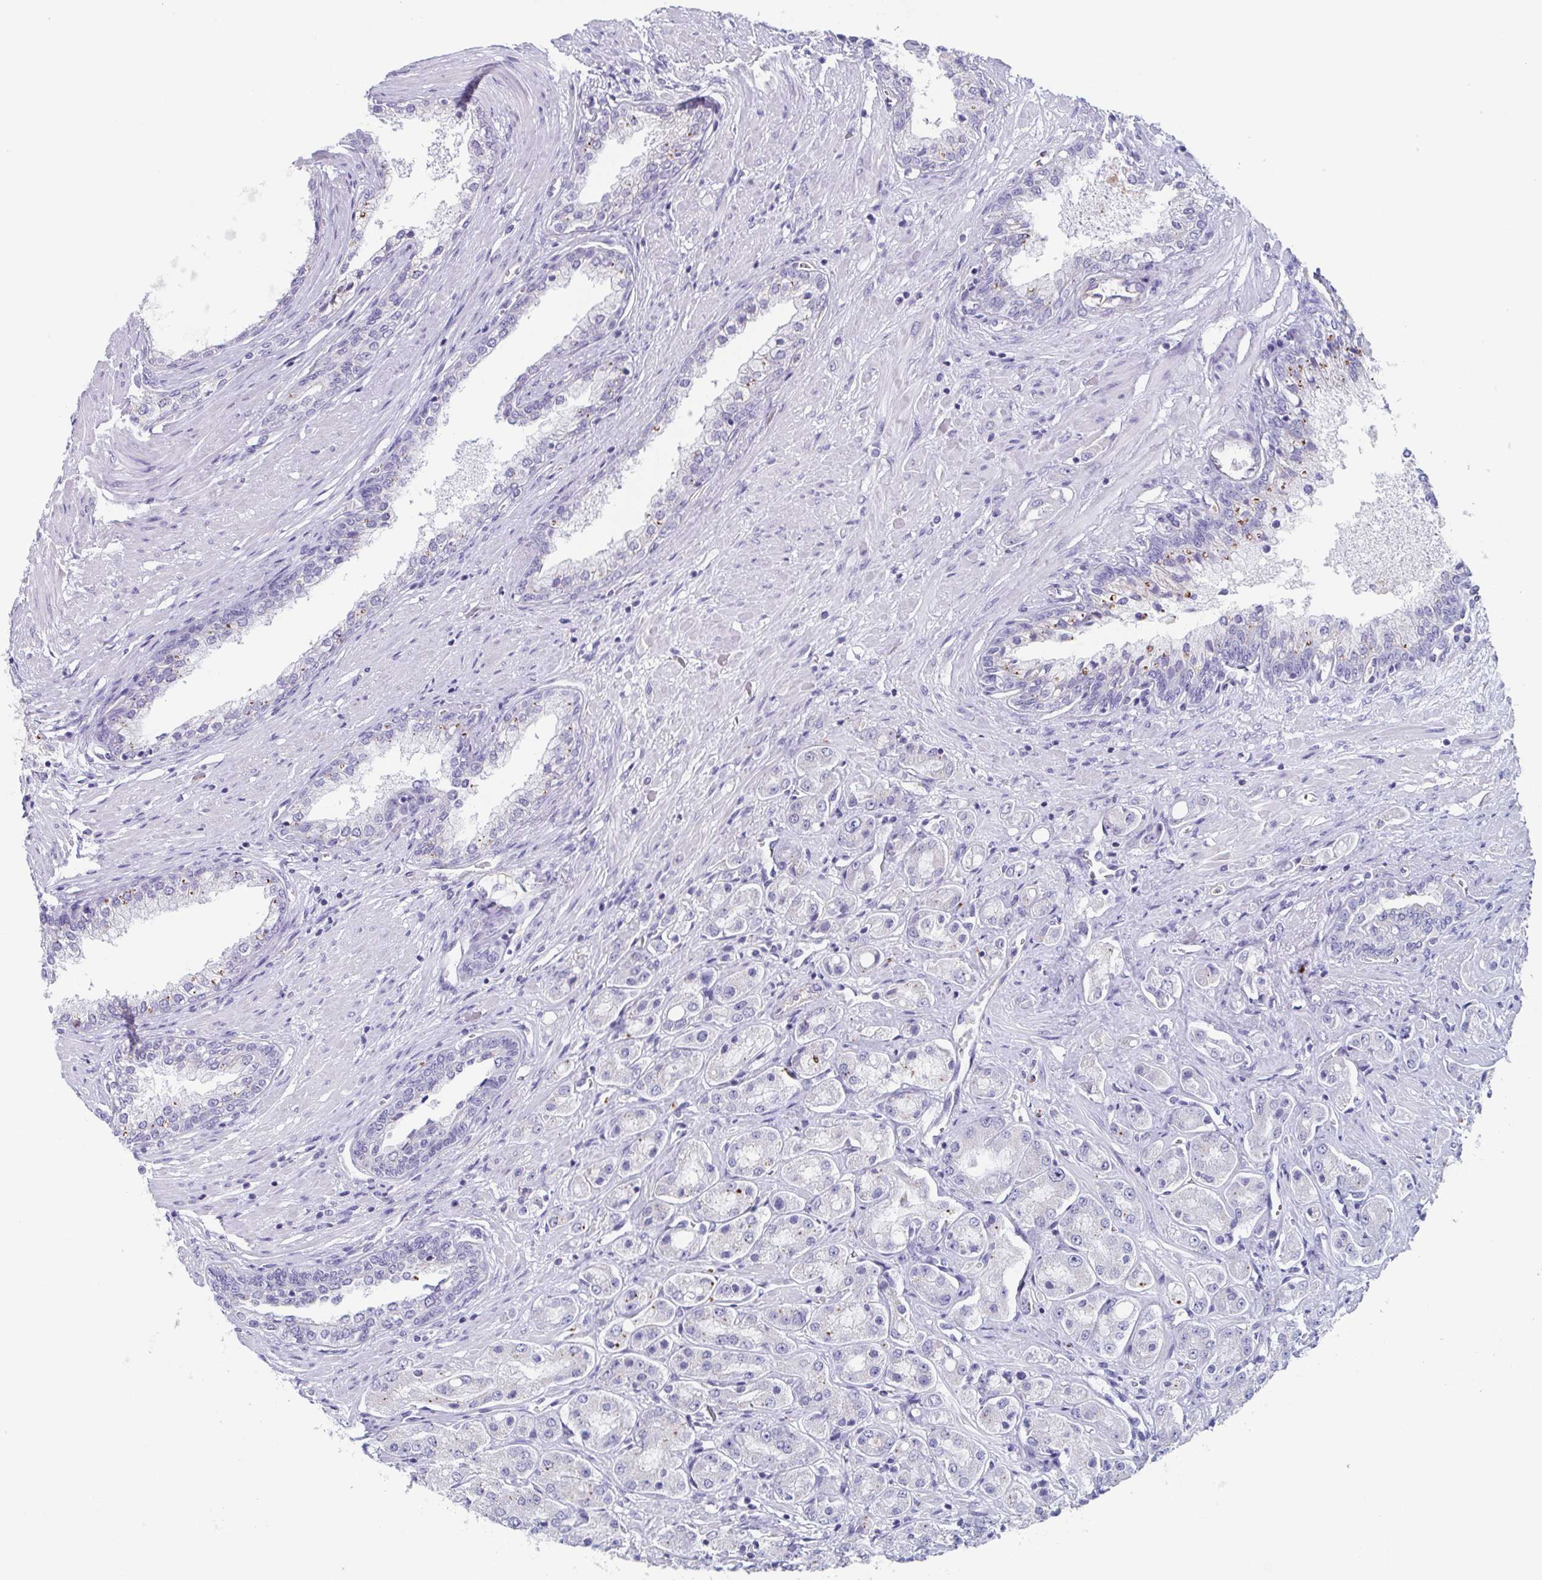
{"staining": {"intensity": "negative", "quantity": "none", "location": "none"}, "tissue": "prostate cancer", "cell_type": "Tumor cells", "image_type": "cancer", "snomed": [{"axis": "morphology", "description": "Adenocarcinoma, High grade"}, {"axis": "topography", "description": "Prostate"}], "caption": "Tumor cells are negative for protein expression in human adenocarcinoma (high-grade) (prostate).", "gene": "LYRM2", "patient": {"sex": "male", "age": 67}}